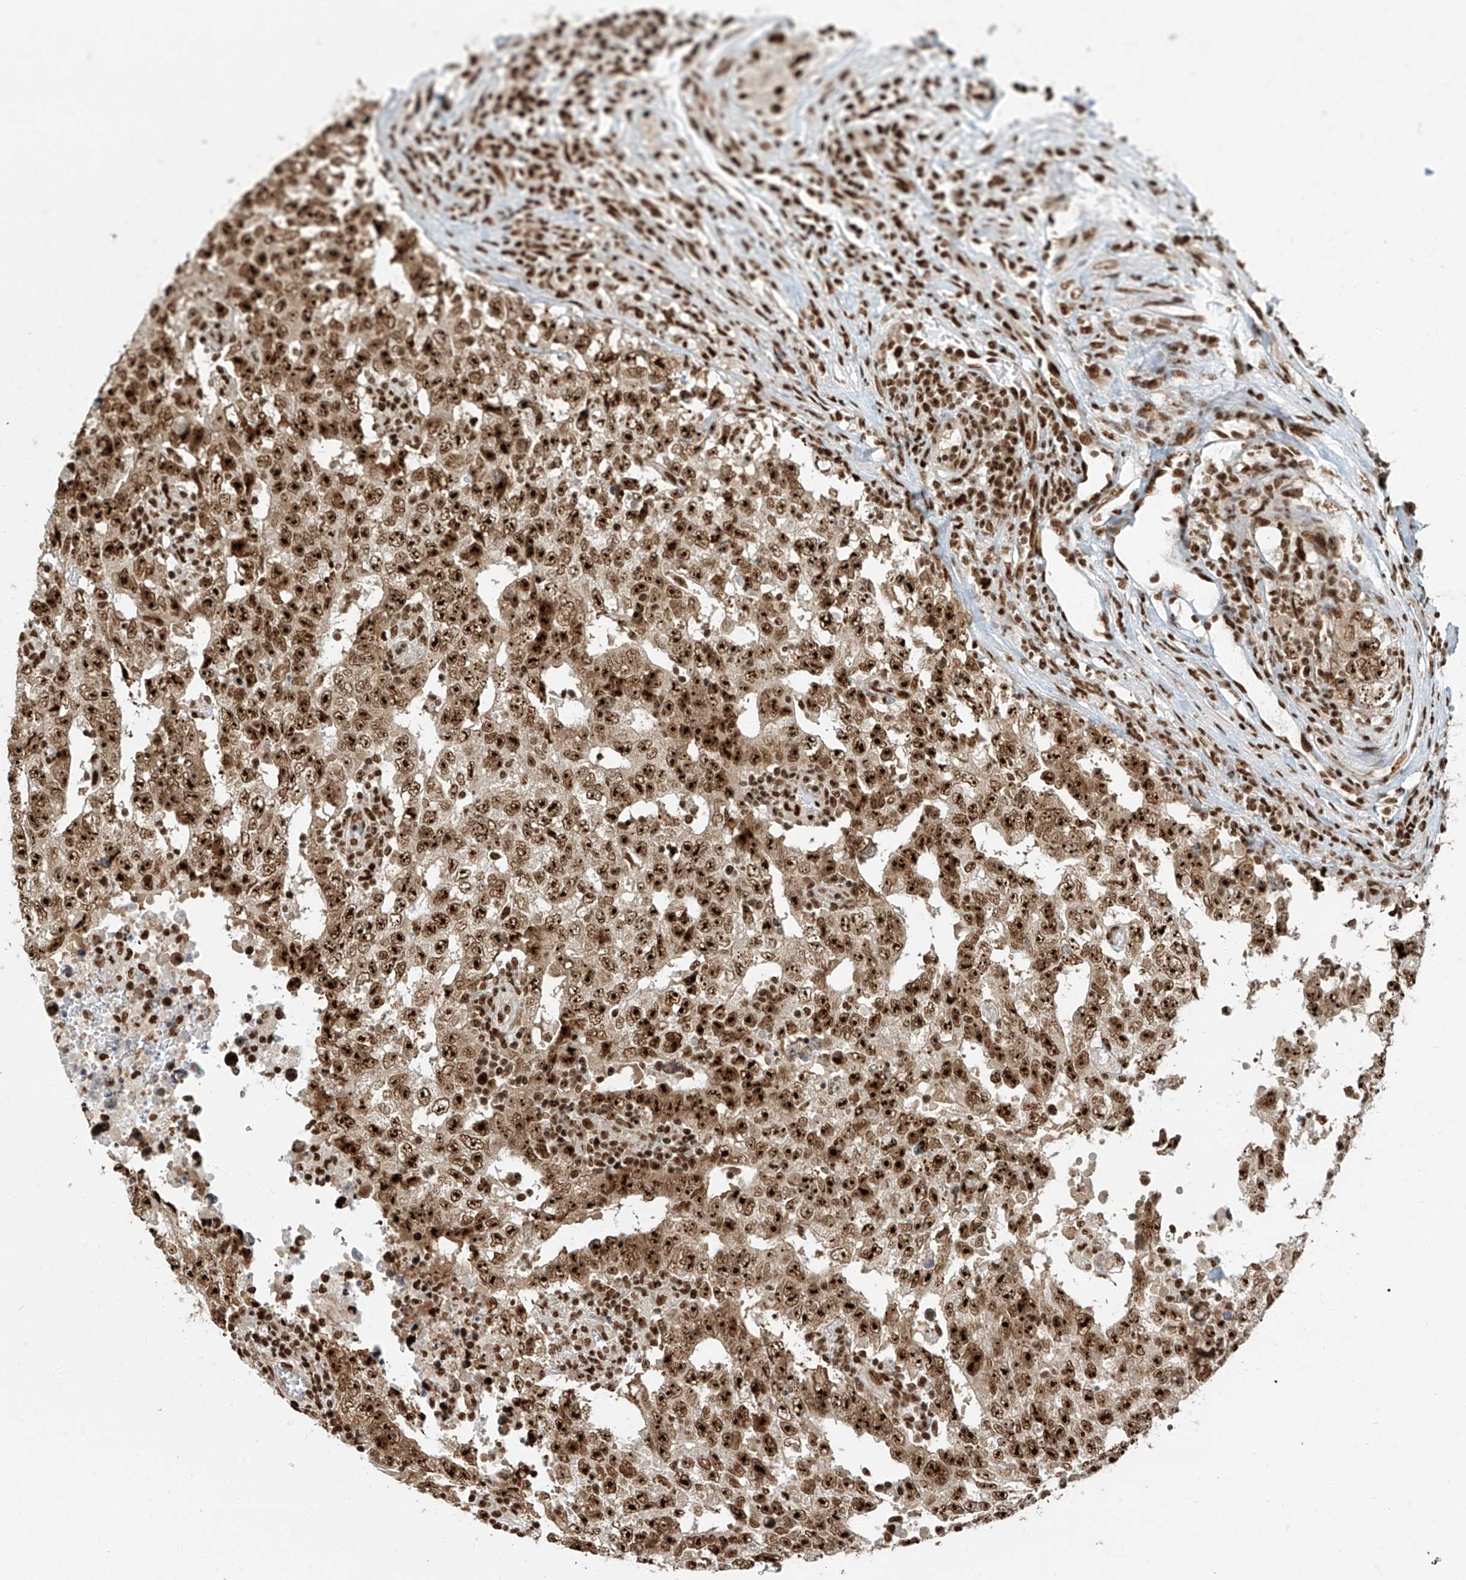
{"staining": {"intensity": "strong", "quantity": ">75%", "location": "nuclear"}, "tissue": "testis cancer", "cell_type": "Tumor cells", "image_type": "cancer", "snomed": [{"axis": "morphology", "description": "Carcinoma, Embryonal, NOS"}, {"axis": "topography", "description": "Testis"}], "caption": "The micrograph demonstrates staining of embryonal carcinoma (testis), revealing strong nuclear protein expression (brown color) within tumor cells.", "gene": "FAM193B", "patient": {"sex": "male", "age": 26}}